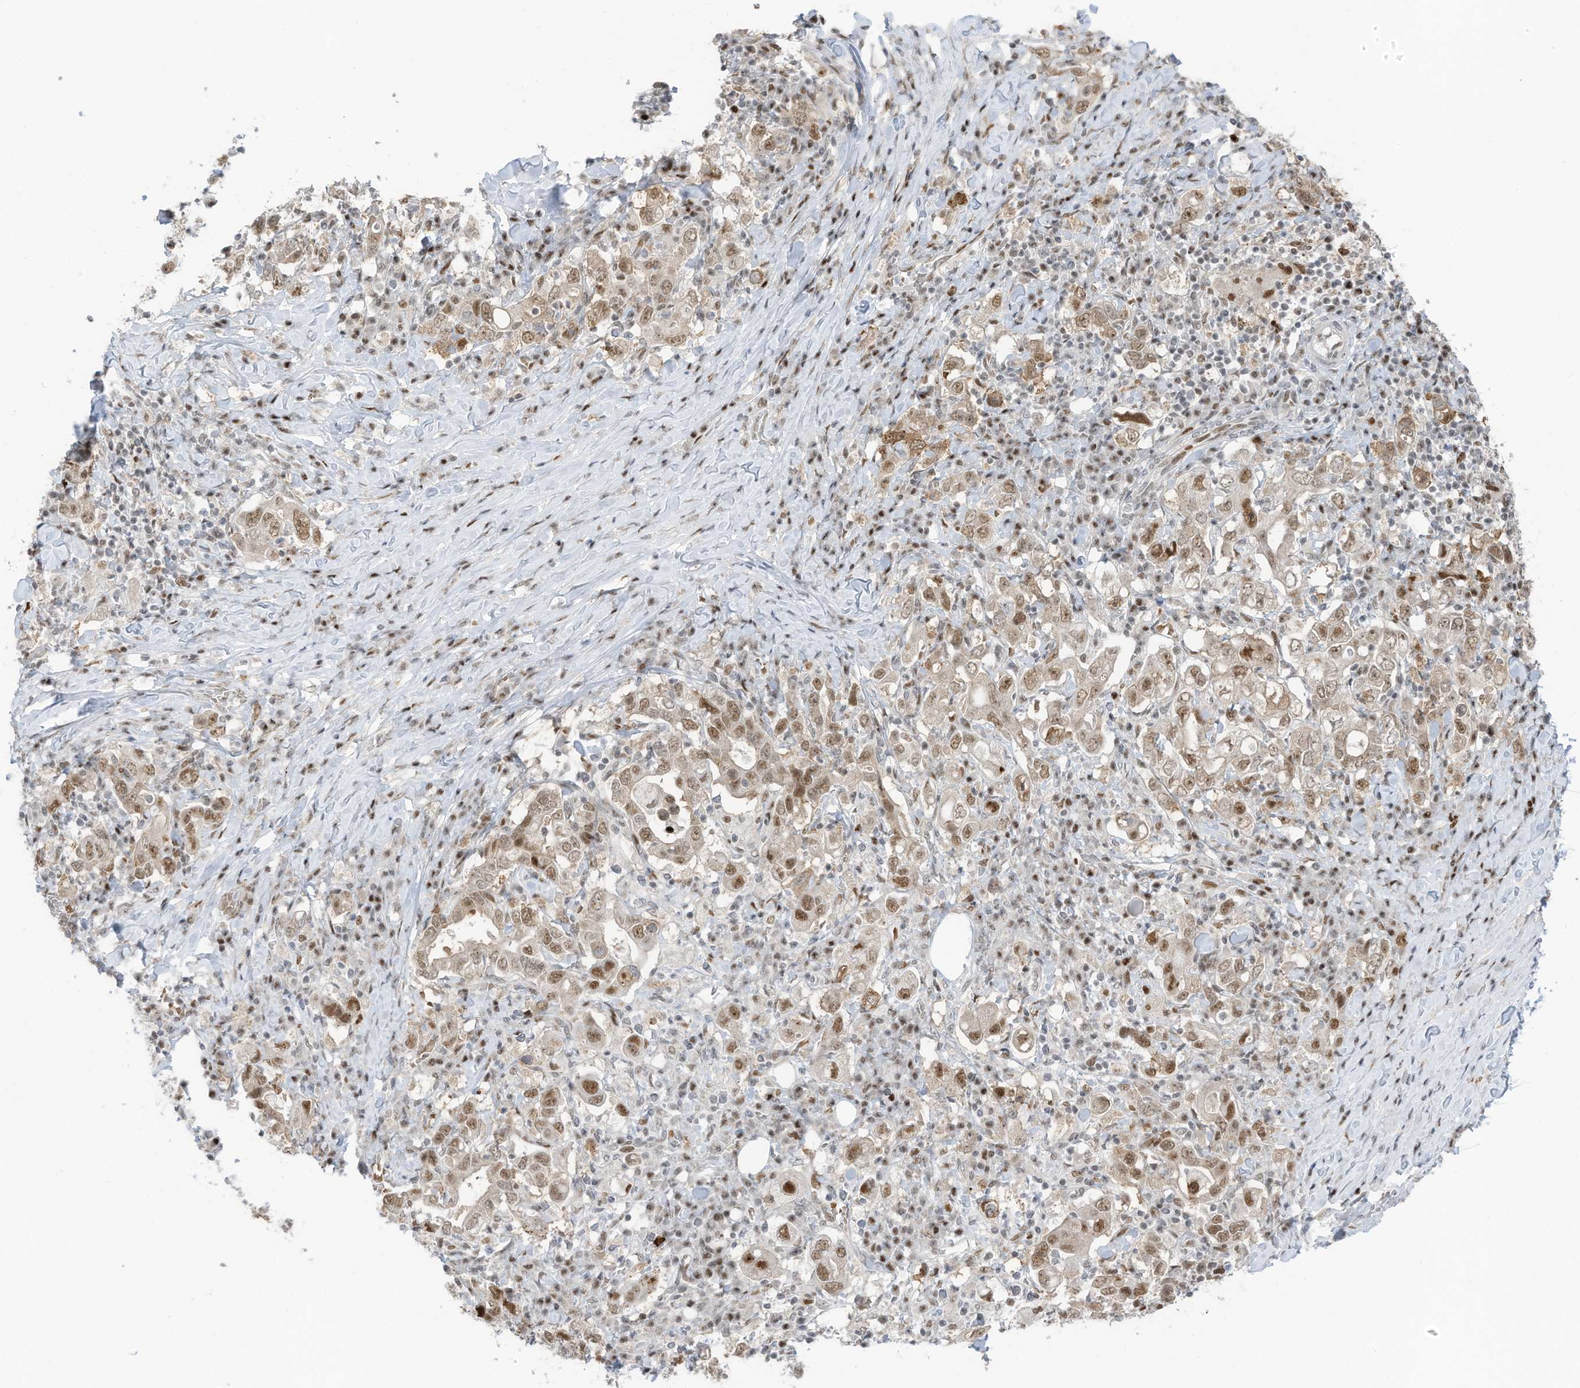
{"staining": {"intensity": "moderate", "quantity": ">75%", "location": "nuclear"}, "tissue": "stomach cancer", "cell_type": "Tumor cells", "image_type": "cancer", "snomed": [{"axis": "morphology", "description": "Adenocarcinoma, NOS"}, {"axis": "topography", "description": "Stomach, upper"}], "caption": "Moderate nuclear expression is seen in approximately >75% of tumor cells in stomach adenocarcinoma.", "gene": "ZCWPW2", "patient": {"sex": "male", "age": 62}}